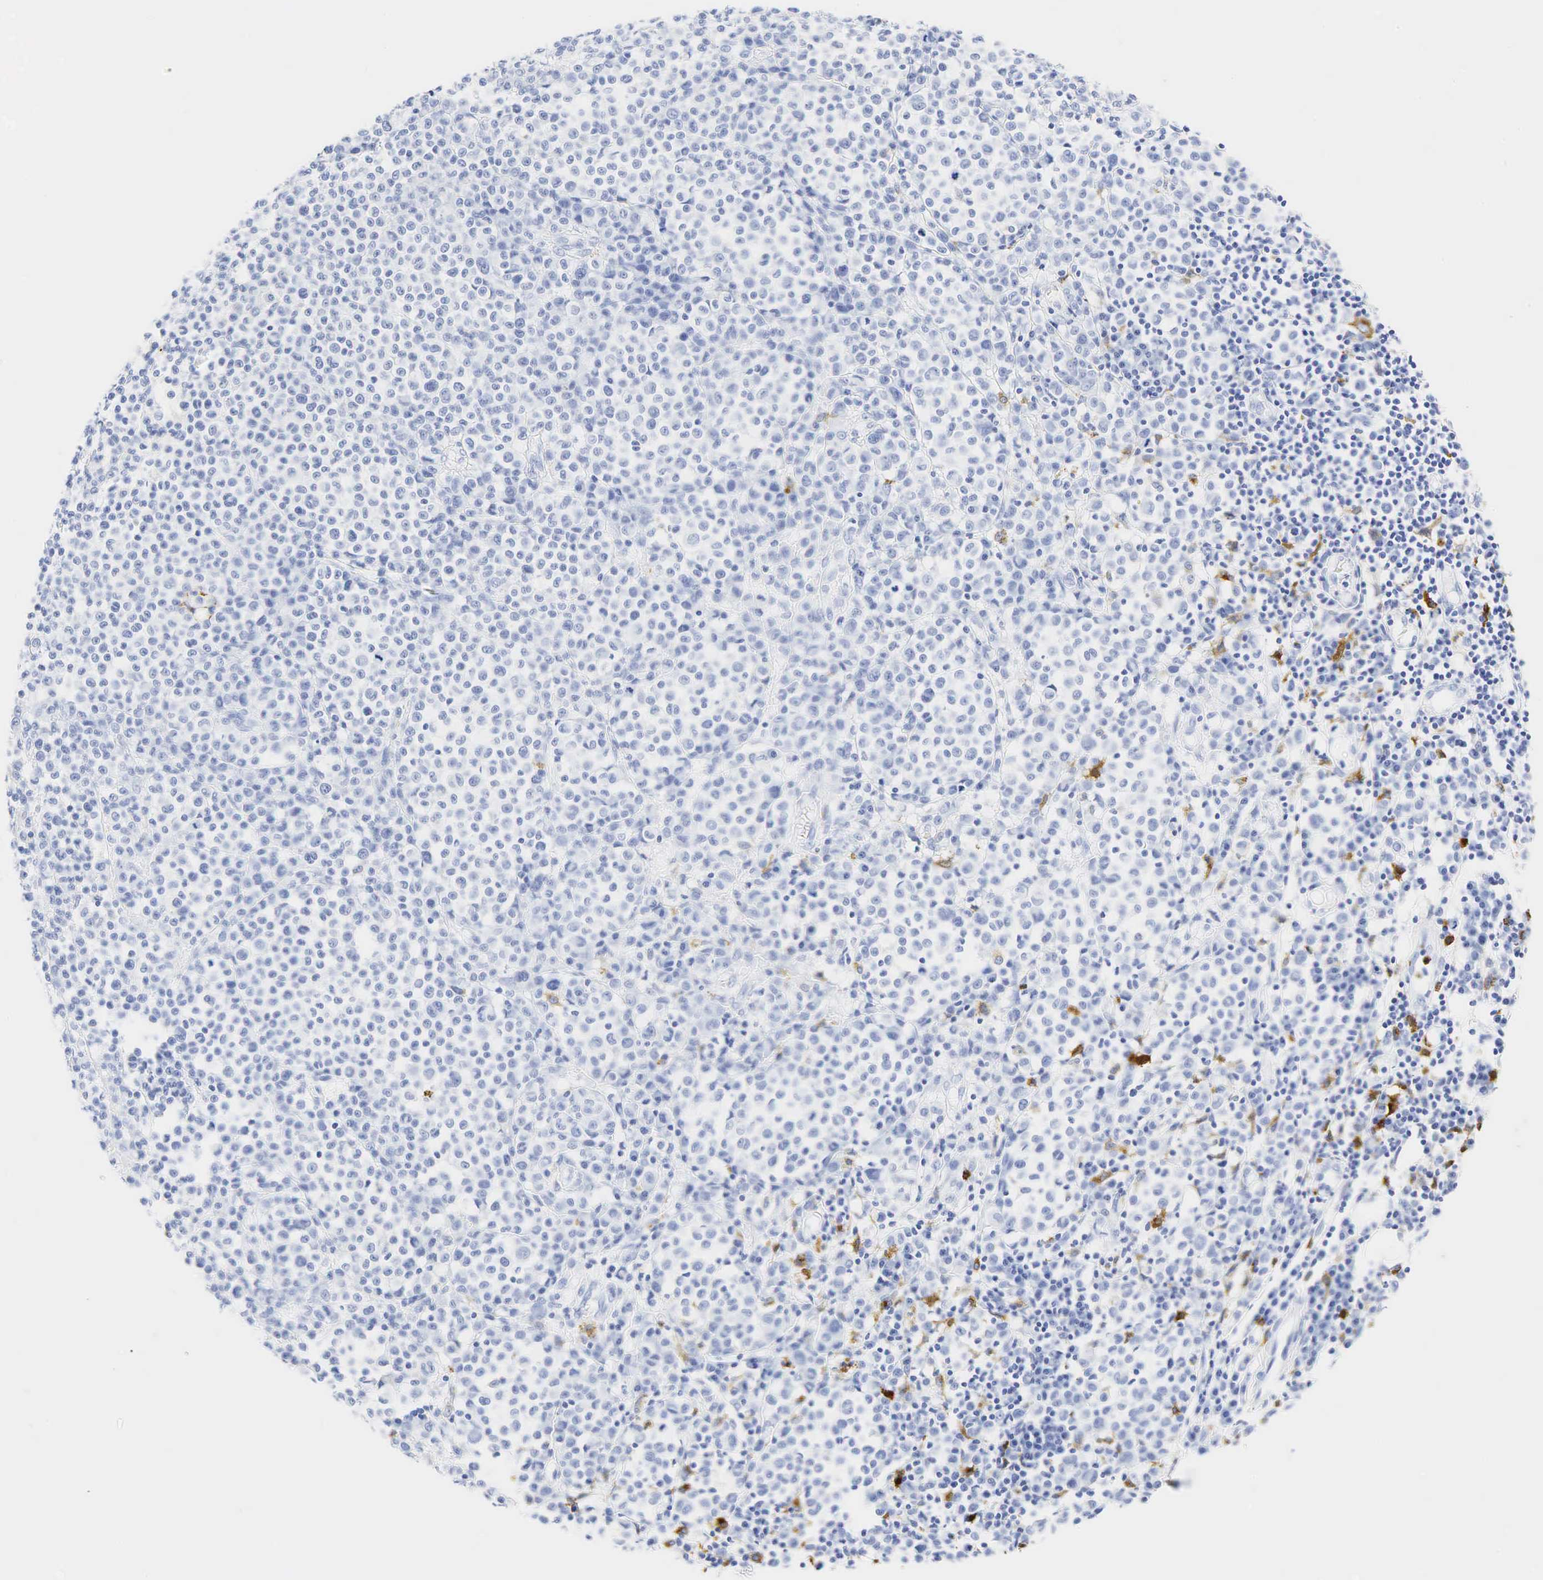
{"staining": {"intensity": "negative", "quantity": "none", "location": "none"}, "tissue": "melanoma", "cell_type": "Tumor cells", "image_type": "cancer", "snomed": [{"axis": "morphology", "description": "Malignant melanoma, Metastatic site"}, {"axis": "topography", "description": "Skin"}], "caption": "IHC of melanoma demonstrates no expression in tumor cells.", "gene": "LYZ", "patient": {"sex": "male", "age": 32}}